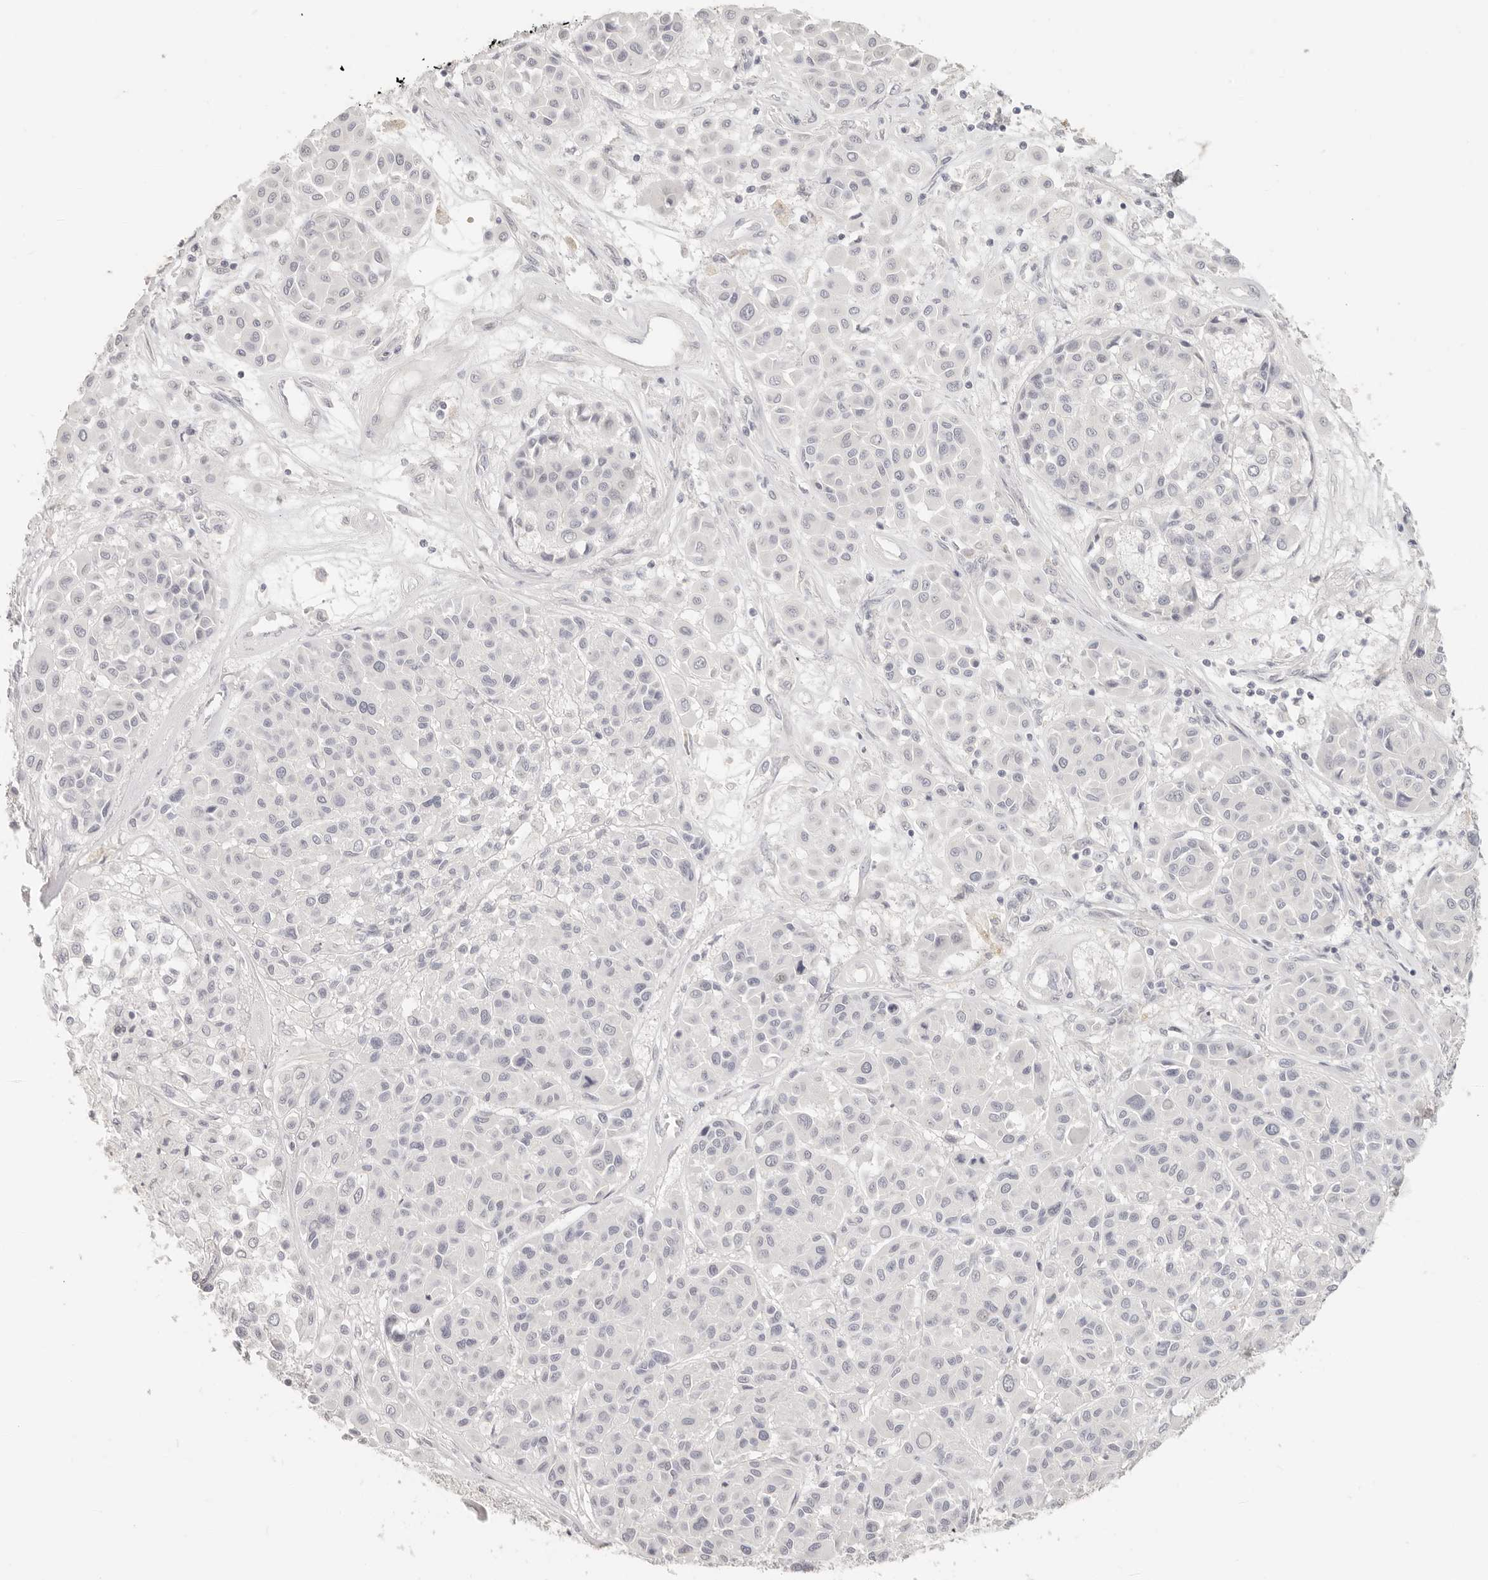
{"staining": {"intensity": "negative", "quantity": "none", "location": "none"}, "tissue": "melanoma", "cell_type": "Tumor cells", "image_type": "cancer", "snomed": [{"axis": "morphology", "description": "Malignant melanoma, Metastatic site"}, {"axis": "topography", "description": "Soft tissue"}], "caption": "Malignant melanoma (metastatic site) was stained to show a protein in brown. There is no significant staining in tumor cells.", "gene": "EPCAM", "patient": {"sex": "male", "age": 41}}